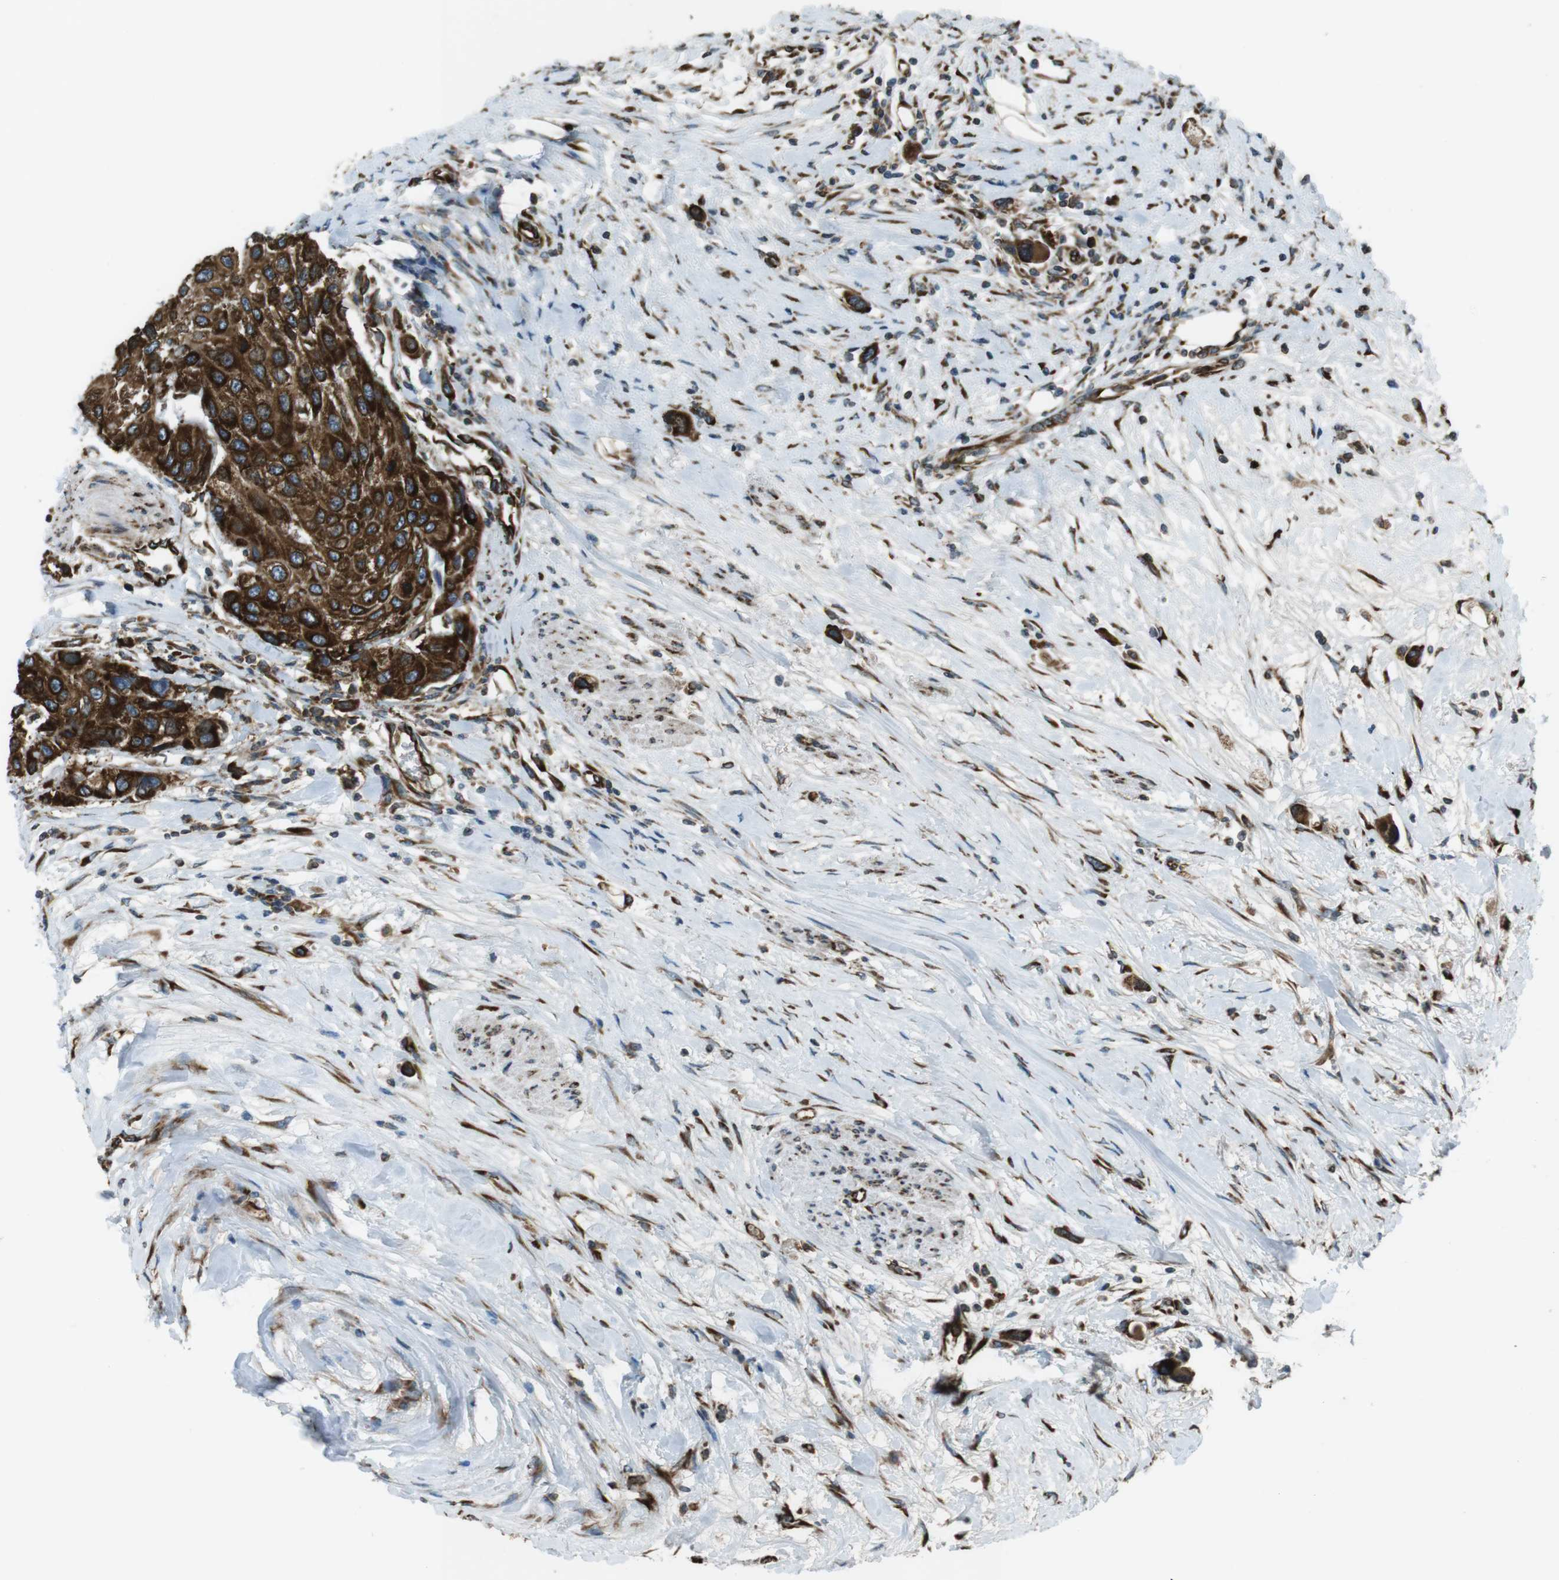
{"staining": {"intensity": "strong", "quantity": ">75%", "location": "cytoplasmic/membranous"}, "tissue": "urothelial cancer", "cell_type": "Tumor cells", "image_type": "cancer", "snomed": [{"axis": "morphology", "description": "Urothelial carcinoma, High grade"}, {"axis": "topography", "description": "Urinary bladder"}], "caption": "A brown stain shows strong cytoplasmic/membranous staining of a protein in urothelial carcinoma (high-grade) tumor cells.", "gene": "KTN1", "patient": {"sex": "female", "age": 56}}